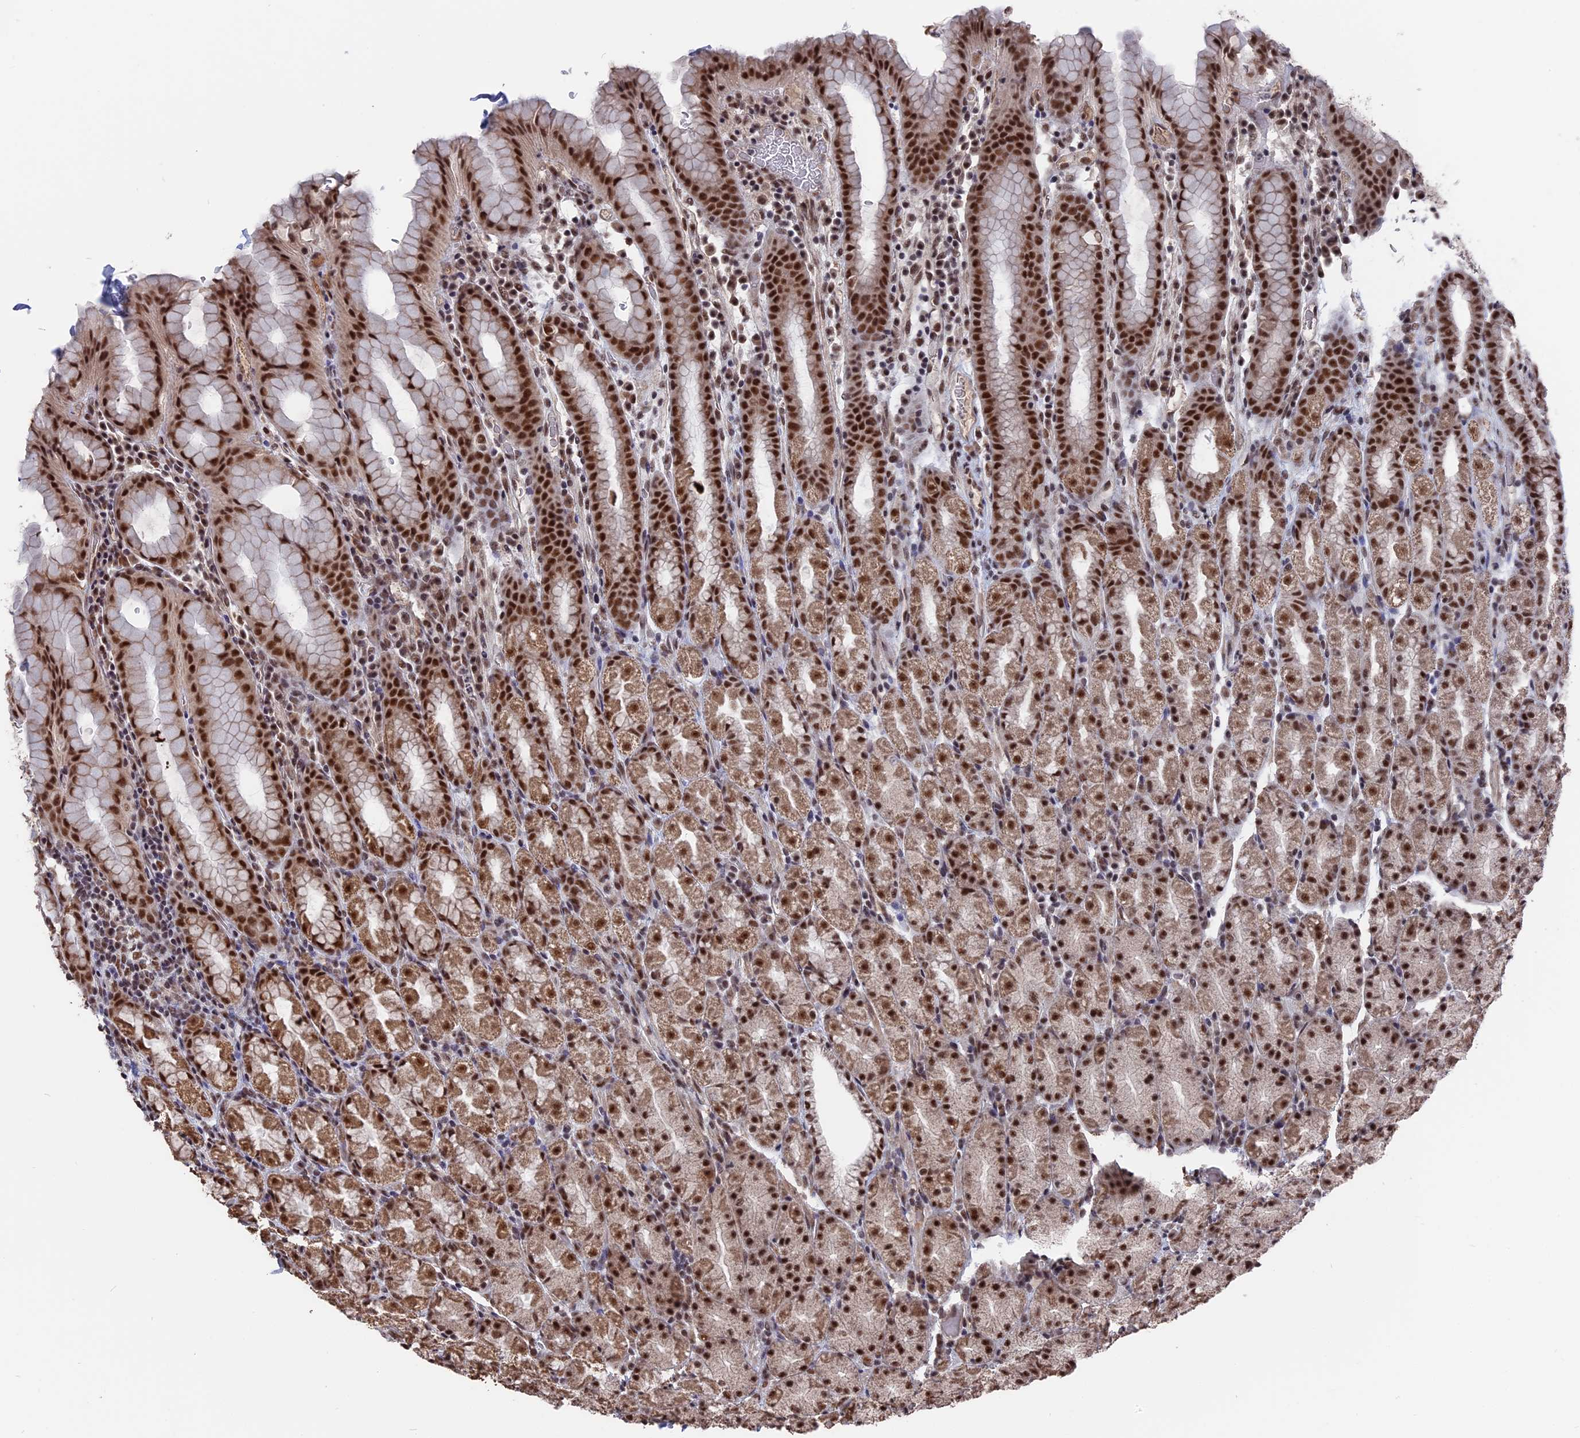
{"staining": {"intensity": "strong", "quantity": ">75%", "location": "cytoplasmic/membranous,nuclear"}, "tissue": "stomach", "cell_type": "Glandular cells", "image_type": "normal", "snomed": [{"axis": "morphology", "description": "Normal tissue, NOS"}, {"axis": "topography", "description": "Stomach, upper"}, {"axis": "topography", "description": "Stomach, lower"}, {"axis": "topography", "description": "Small intestine"}], "caption": "IHC image of benign human stomach stained for a protein (brown), which reveals high levels of strong cytoplasmic/membranous,nuclear staining in about >75% of glandular cells.", "gene": "SF3A2", "patient": {"sex": "male", "age": 68}}